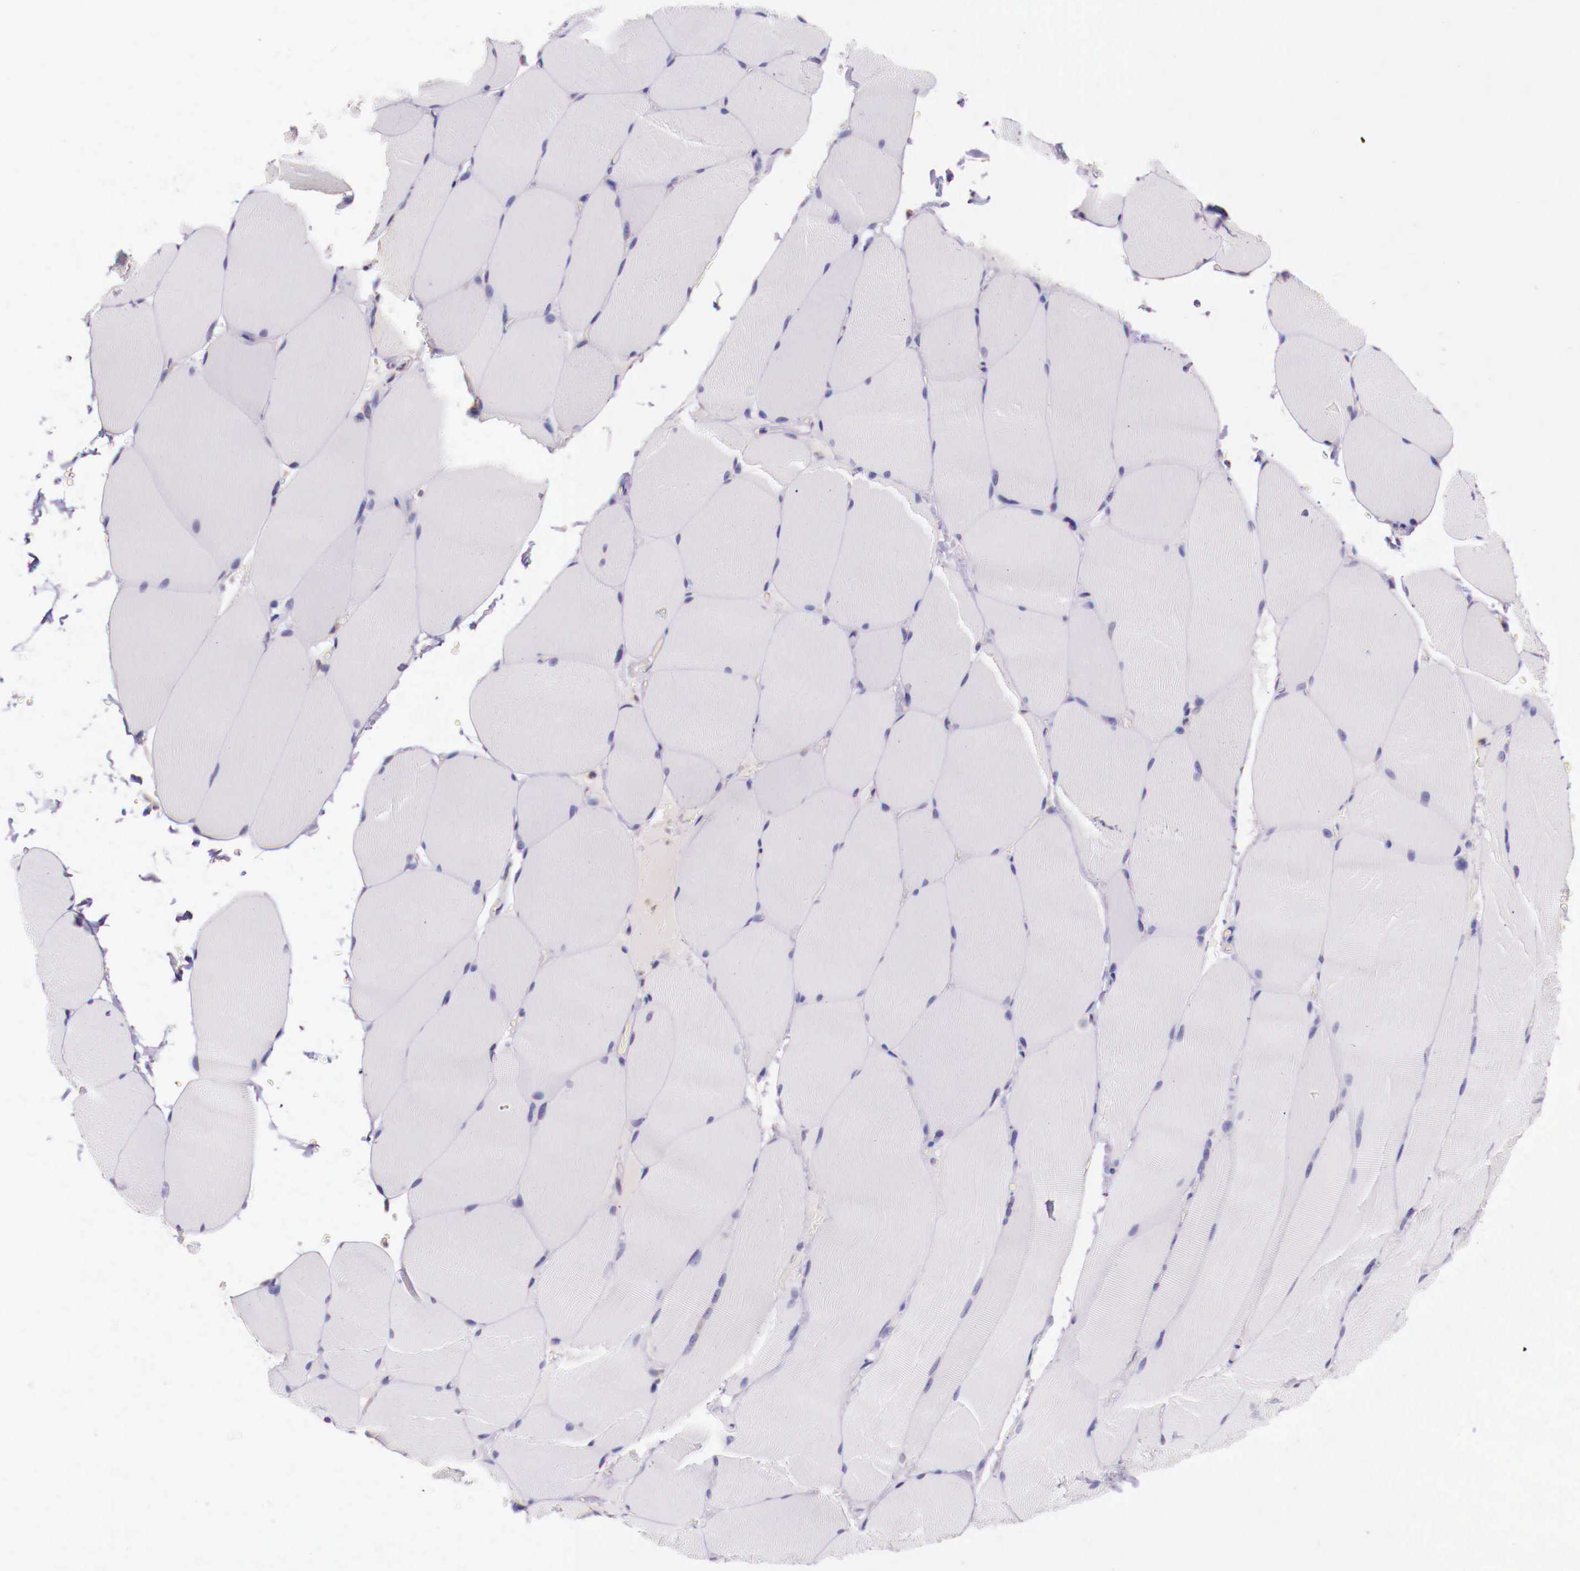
{"staining": {"intensity": "negative", "quantity": "none", "location": "none"}, "tissue": "skeletal muscle", "cell_type": "Myocytes", "image_type": "normal", "snomed": [{"axis": "morphology", "description": "Normal tissue, NOS"}, {"axis": "topography", "description": "Skeletal muscle"}], "caption": "Protein analysis of benign skeletal muscle exhibits no significant positivity in myocytes.", "gene": "GRIPAP1", "patient": {"sex": "male", "age": 71}}